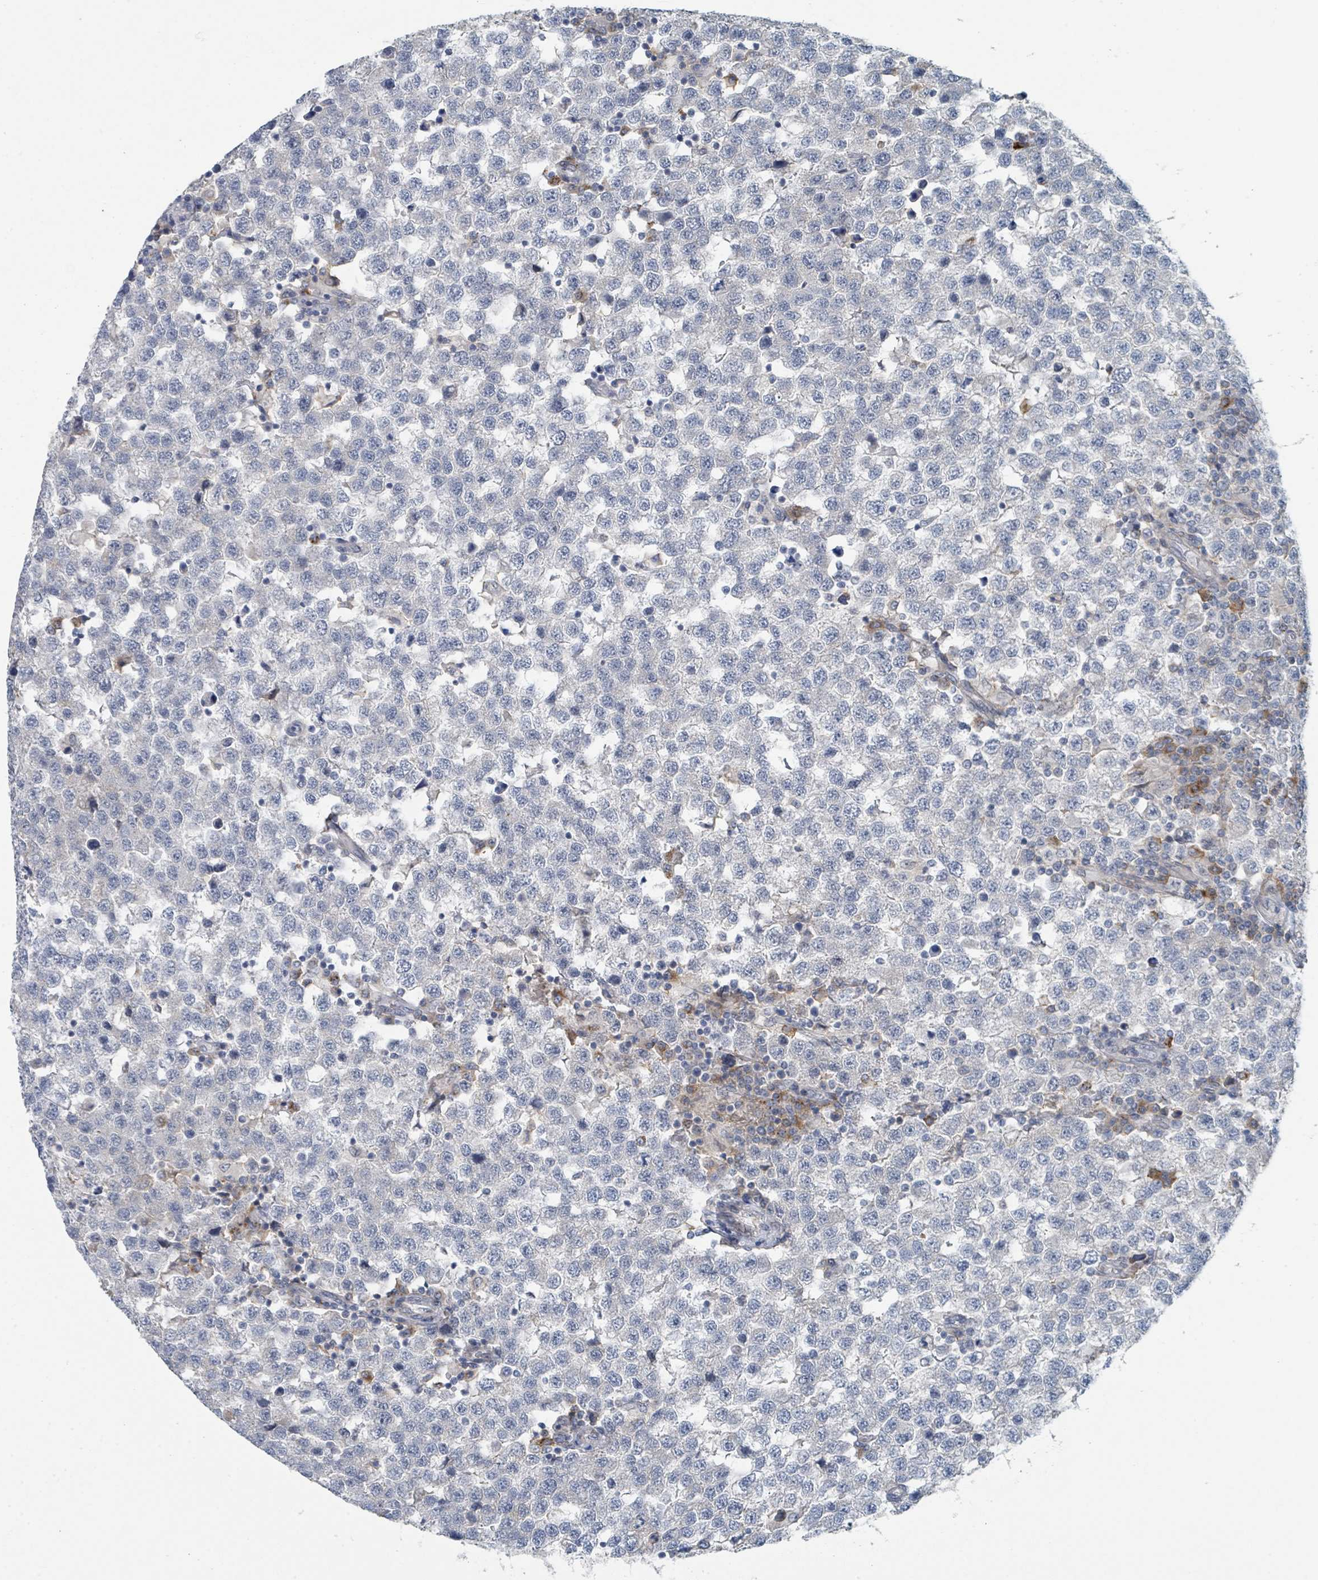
{"staining": {"intensity": "negative", "quantity": "none", "location": "none"}, "tissue": "testis cancer", "cell_type": "Tumor cells", "image_type": "cancer", "snomed": [{"axis": "morphology", "description": "Seminoma, NOS"}, {"axis": "topography", "description": "Testis"}], "caption": "A photomicrograph of human seminoma (testis) is negative for staining in tumor cells. (DAB immunohistochemistry, high magnification).", "gene": "ANKRD55", "patient": {"sex": "male", "age": 34}}